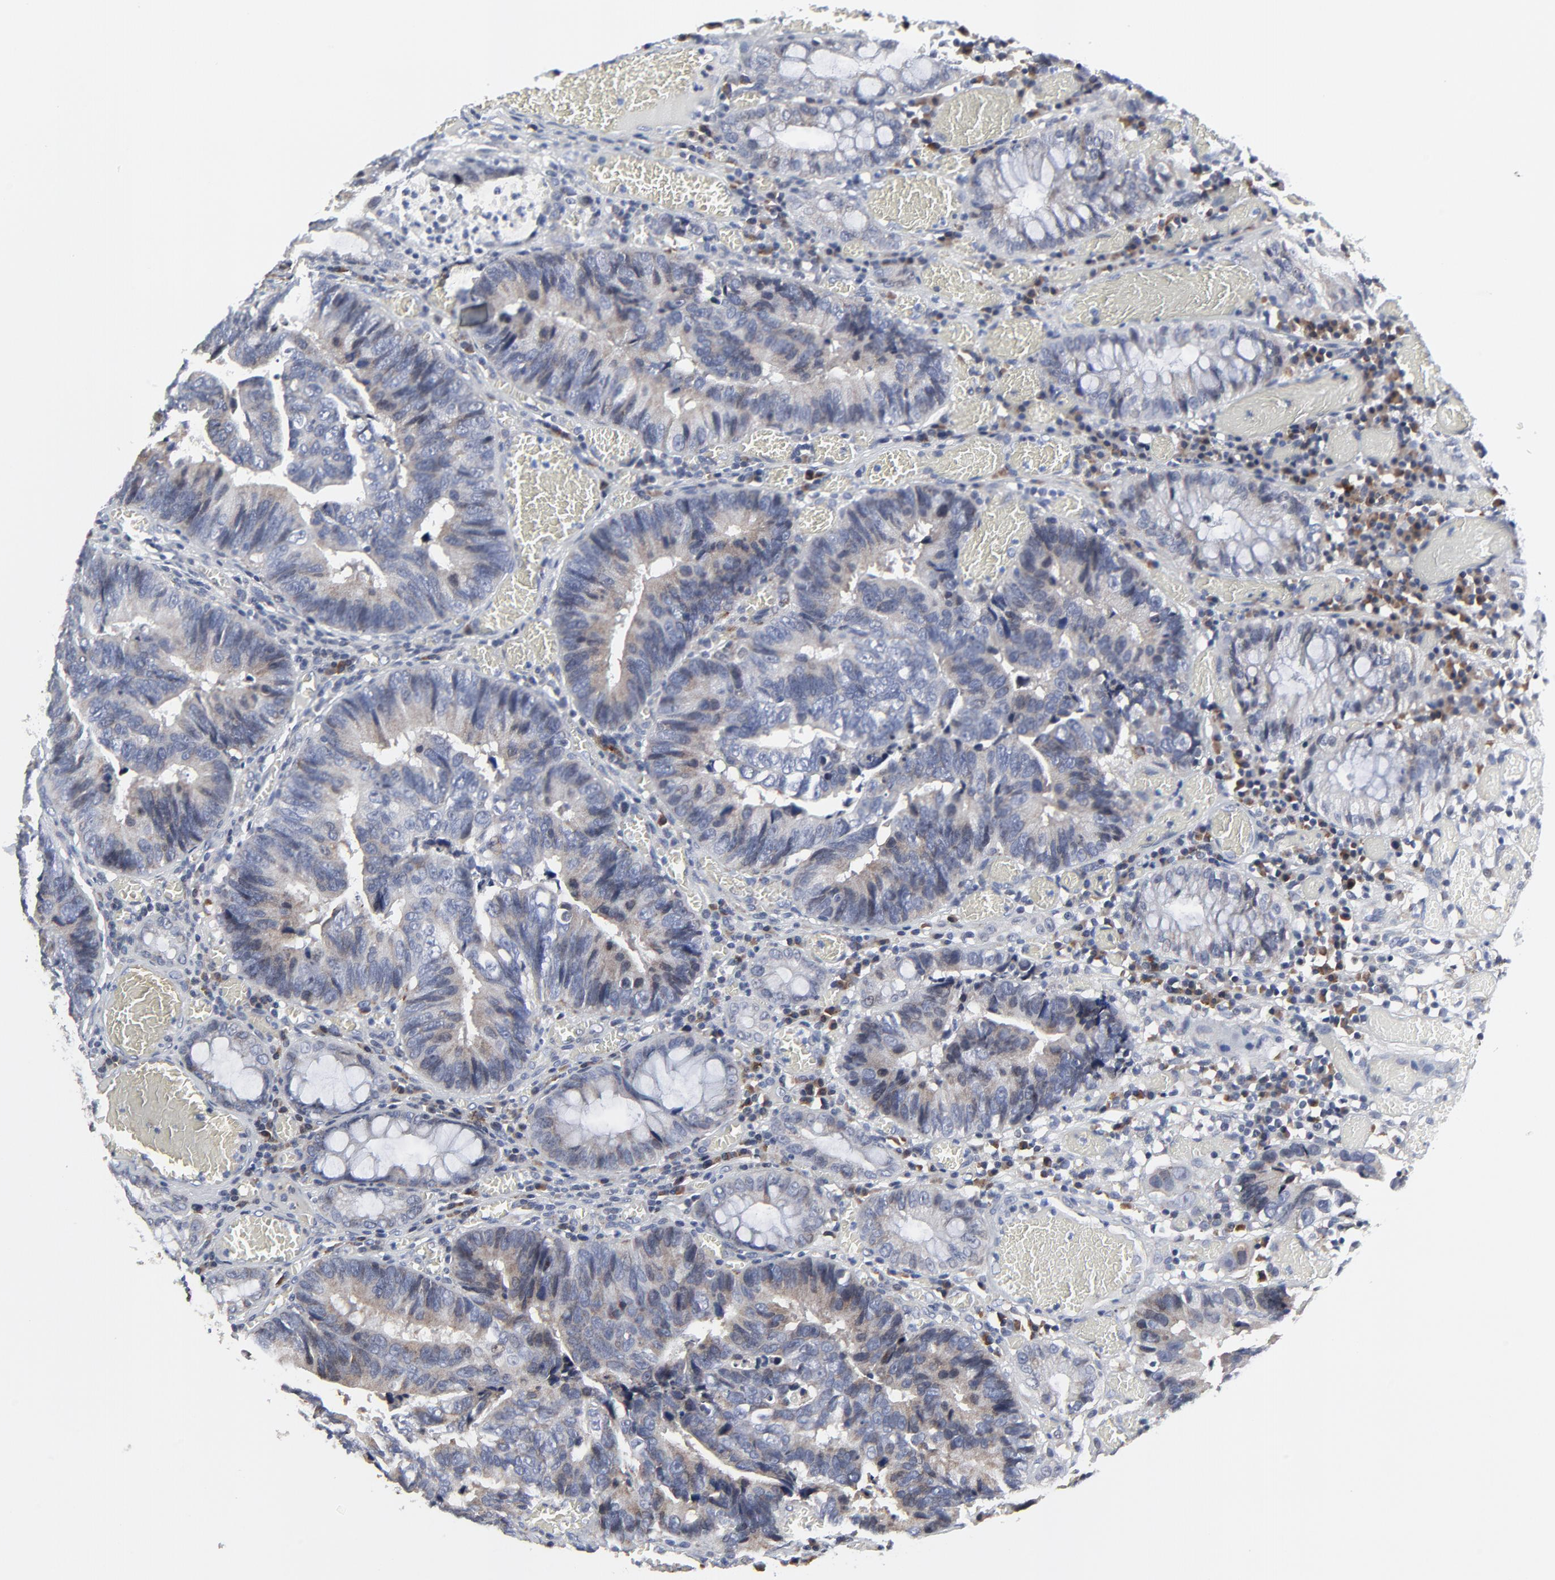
{"staining": {"intensity": "weak", "quantity": "<25%", "location": "cytoplasmic/membranous"}, "tissue": "colorectal cancer", "cell_type": "Tumor cells", "image_type": "cancer", "snomed": [{"axis": "morphology", "description": "Adenocarcinoma, NOS"}, {"axis": "topography", "description": "Rectum"}], "caption": "Tumor cells are negative for brown protein staining in colorectal adenocarcinoma. Brightfield microscopy of immunohistochemistry stained with DAB (3,3'-diaminobenzidine) (brown) and hematoxylin (blue), captured at high magnification.", "gene": "NLGN3", "patient": {"sex": "female", "age": 98}}